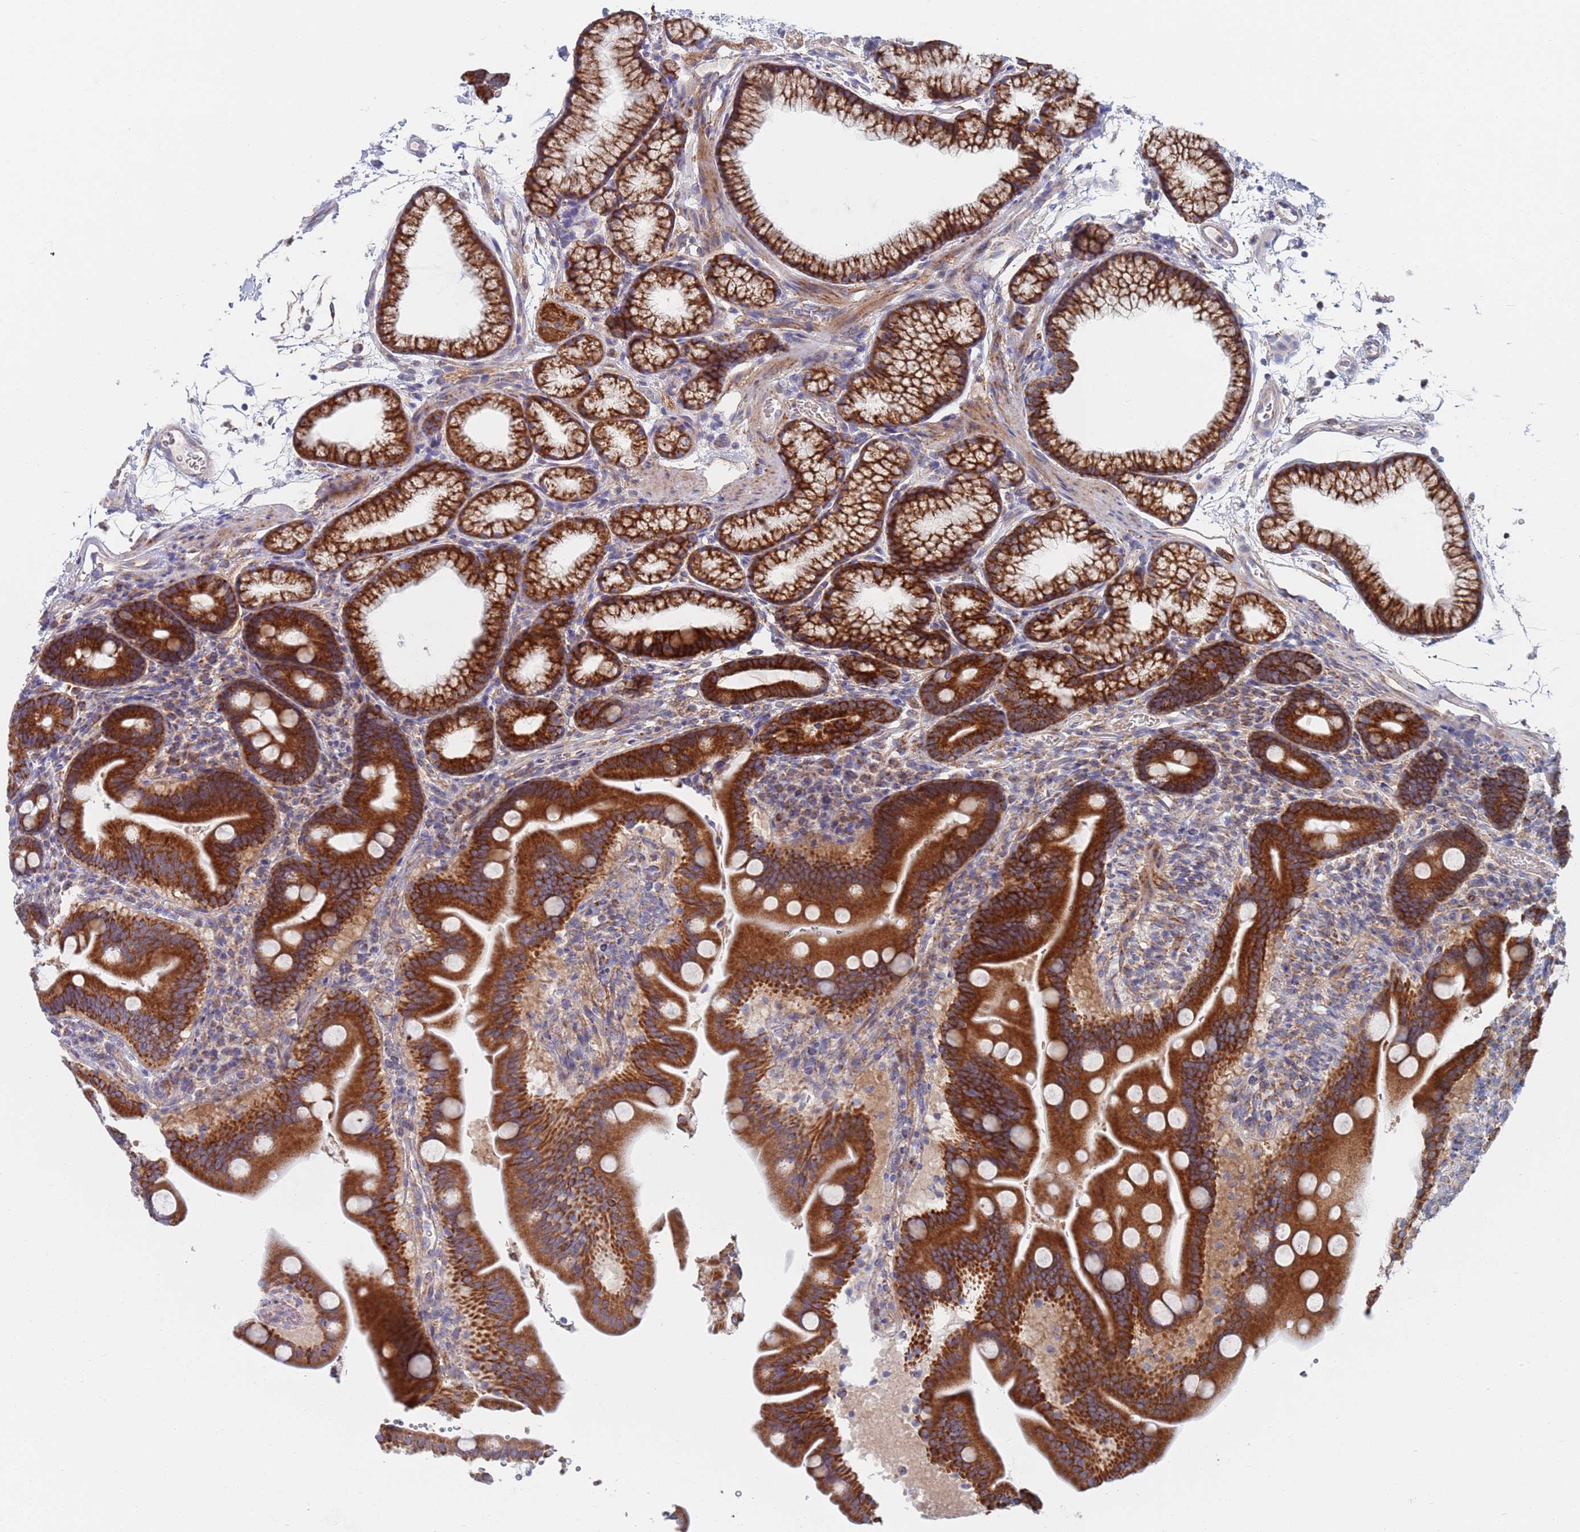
{"staining": {"intensity": "strong", "quantity": ">75%", "location": "cytoplasmic/membranous"}, "tissue": "duodenum", "cell_type": "Glandular cells", "image_type": "normal", "snomed": [{"axis": "morphology", "description": "Normal tissue, NOS"}, {"axis": "topography", "description": "Duodenum"}], "caption": "Glandular cells exhibit high levels of strong cytoplasmic/membranous positivity in about >75% of cells in benign human duodenum.", "gene": "CHCHD6", "patient": {"sex": "male", "age": 54}}